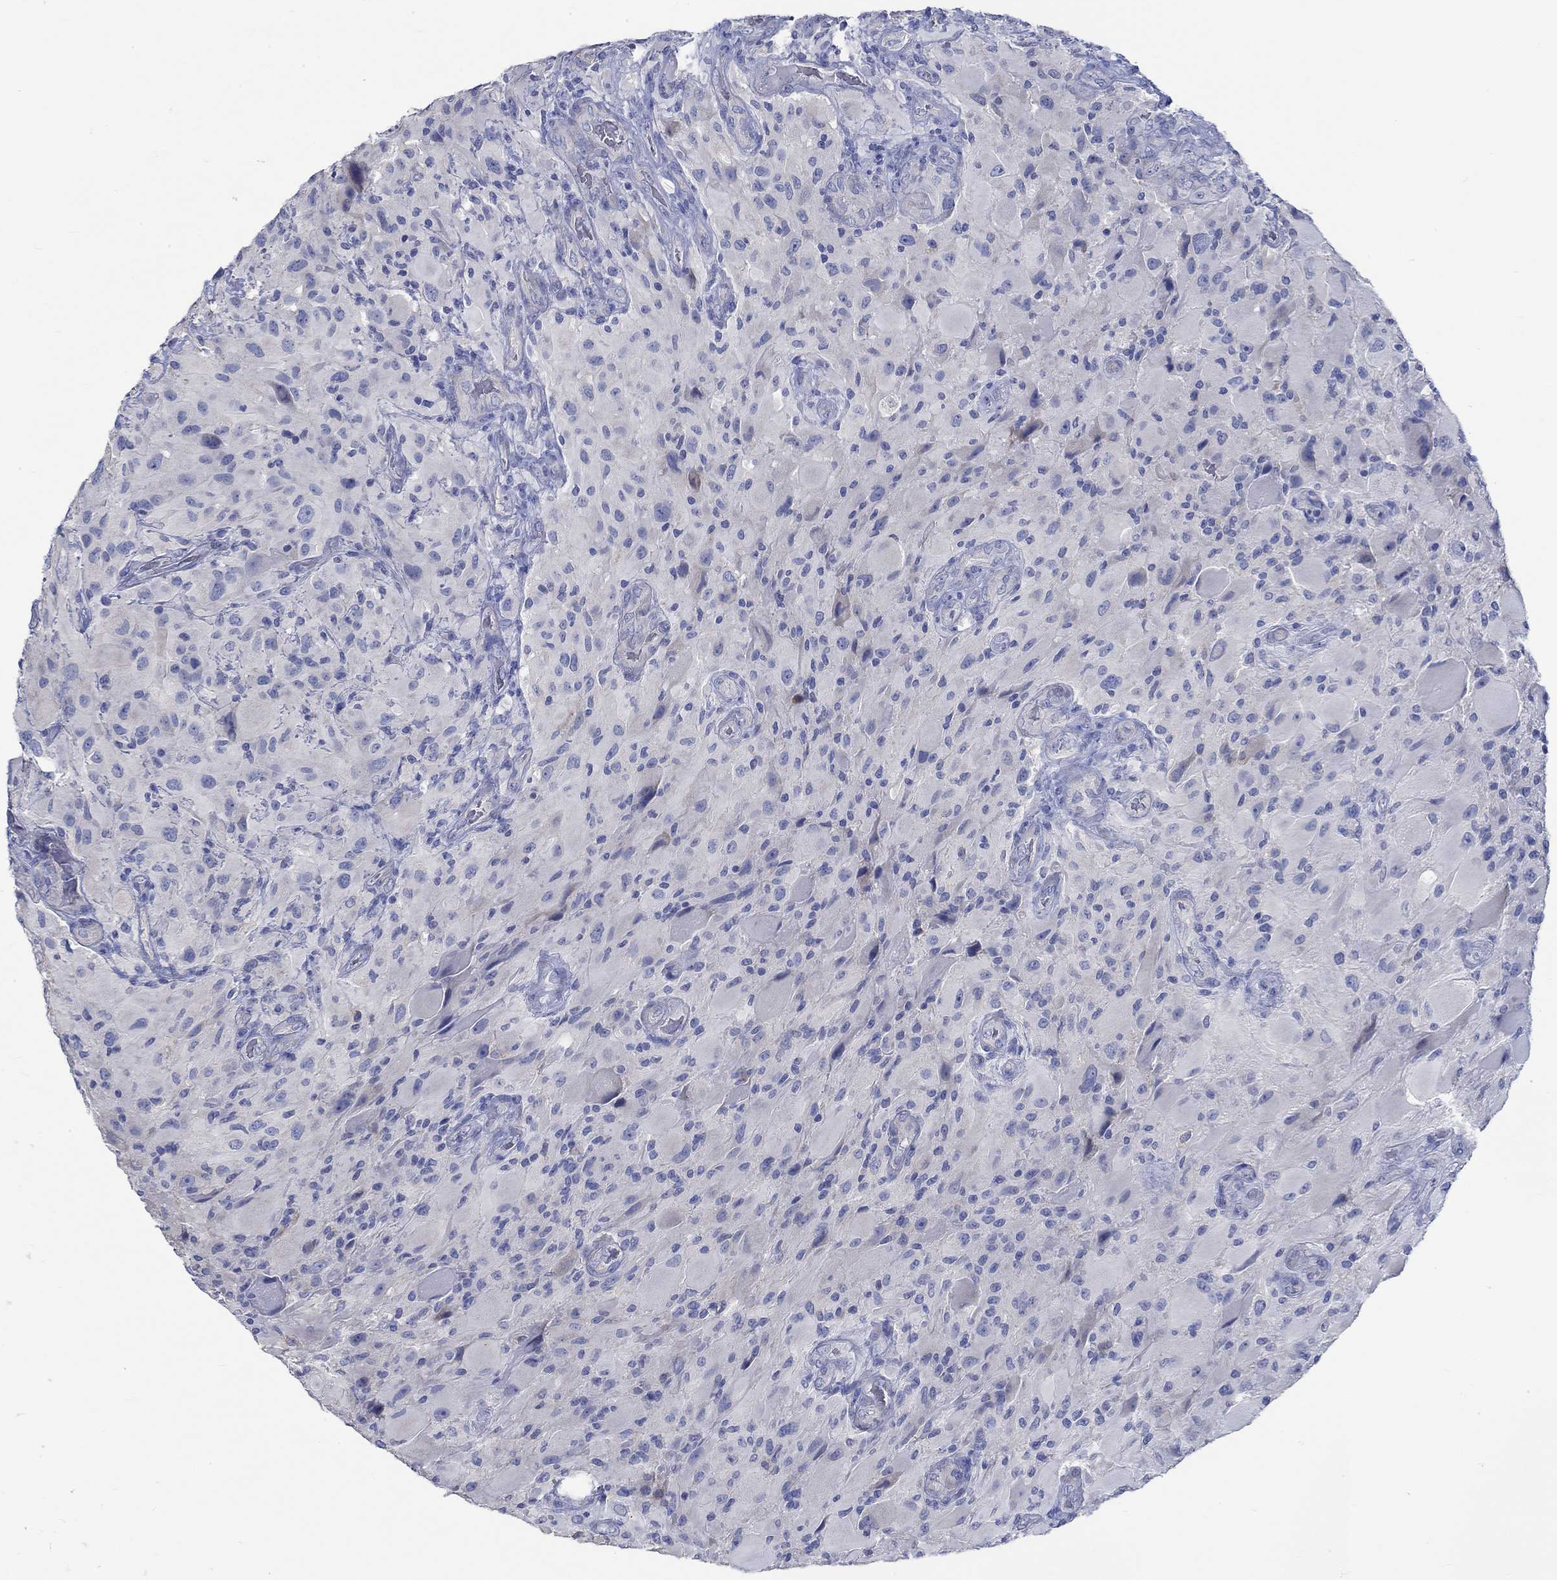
{"staining": {"intensity": "negative", "quantity": "none", "location": "none"}, "tissue": "glioma", "cell_type": "Tumor cells", "image_type": "cancer", "snomed": [{"axis": "morphology", "description": "Glioma, malignant, High grade"}, {"axis": "topography", "description": "Cerebral cortex"}], "caption": "Protein analysis of malignant high-grade glioma displays no significant positivity in tumor cells.", "gene": "KCNA1", "patient": {"sex": "male", "age": 35}}